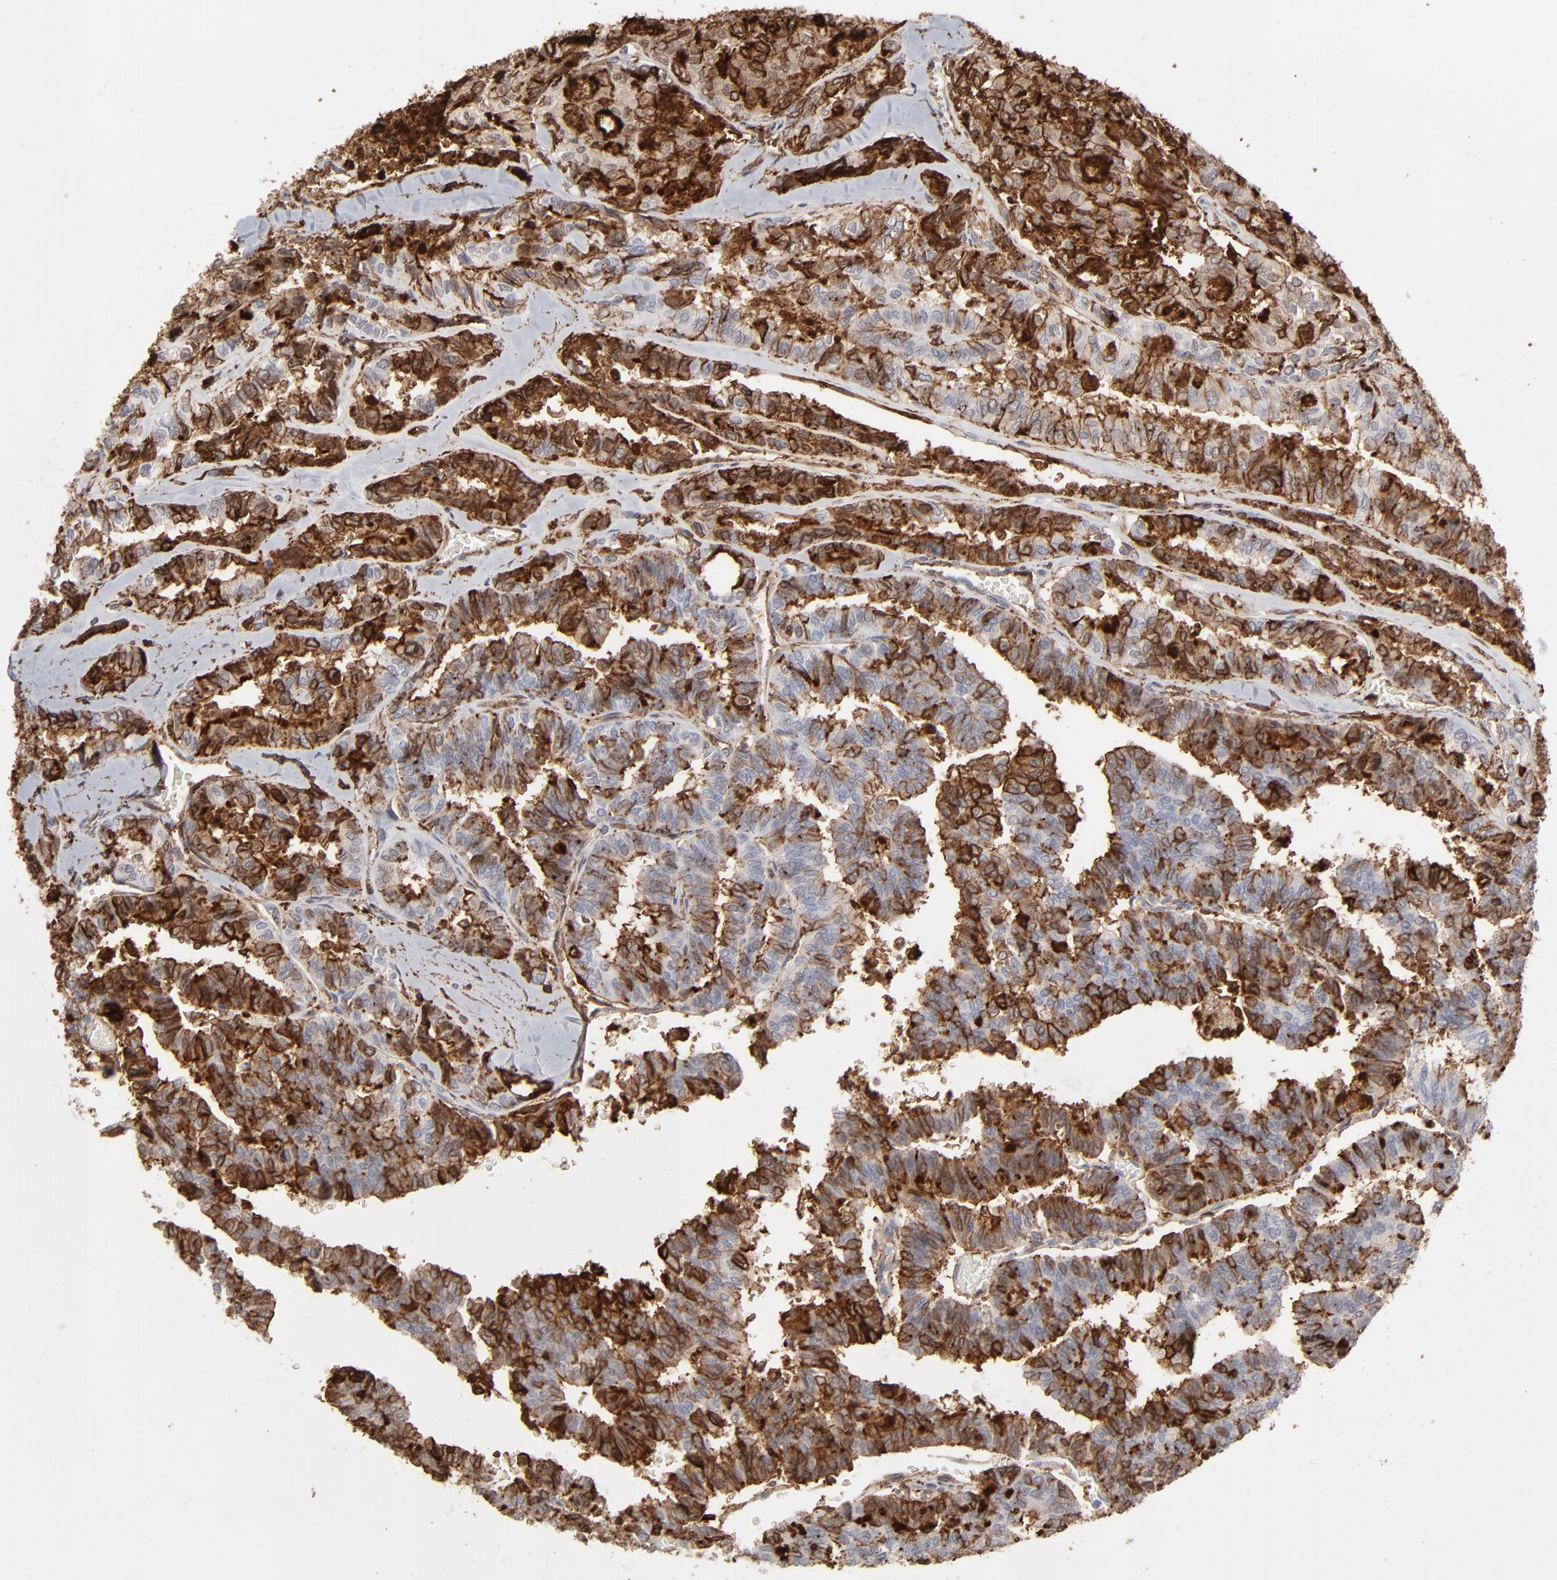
{"staining": {"intensity": "moderate", "quantity": "25%-75%", "location": "cytoplasmic/membranous"}, "tissue": "thyroid cancer", "cell_type": "Tumor cells", "image_type": "cancer", "snomed": [{"axis": "morphology", "description": "Papillary adenocarcinoma, NOS"}, {"axis": "topography", "description": "Thyroid gland"}], "caption": "Thyroid cancer (papillary adenocarcinoma) stained with DAB IHC displays medium levels of moderate cytoplasmic/membranous expression in approximately 25%-75% of tumor cells. (Stains: DAB (3,3'-diaminobenzidine) in brown, nuclei in blue, Microscopy: brightfield microscopy at high magnification).", "gene": "ANXA5", "patient": {"sex": "female", "age": 35}}